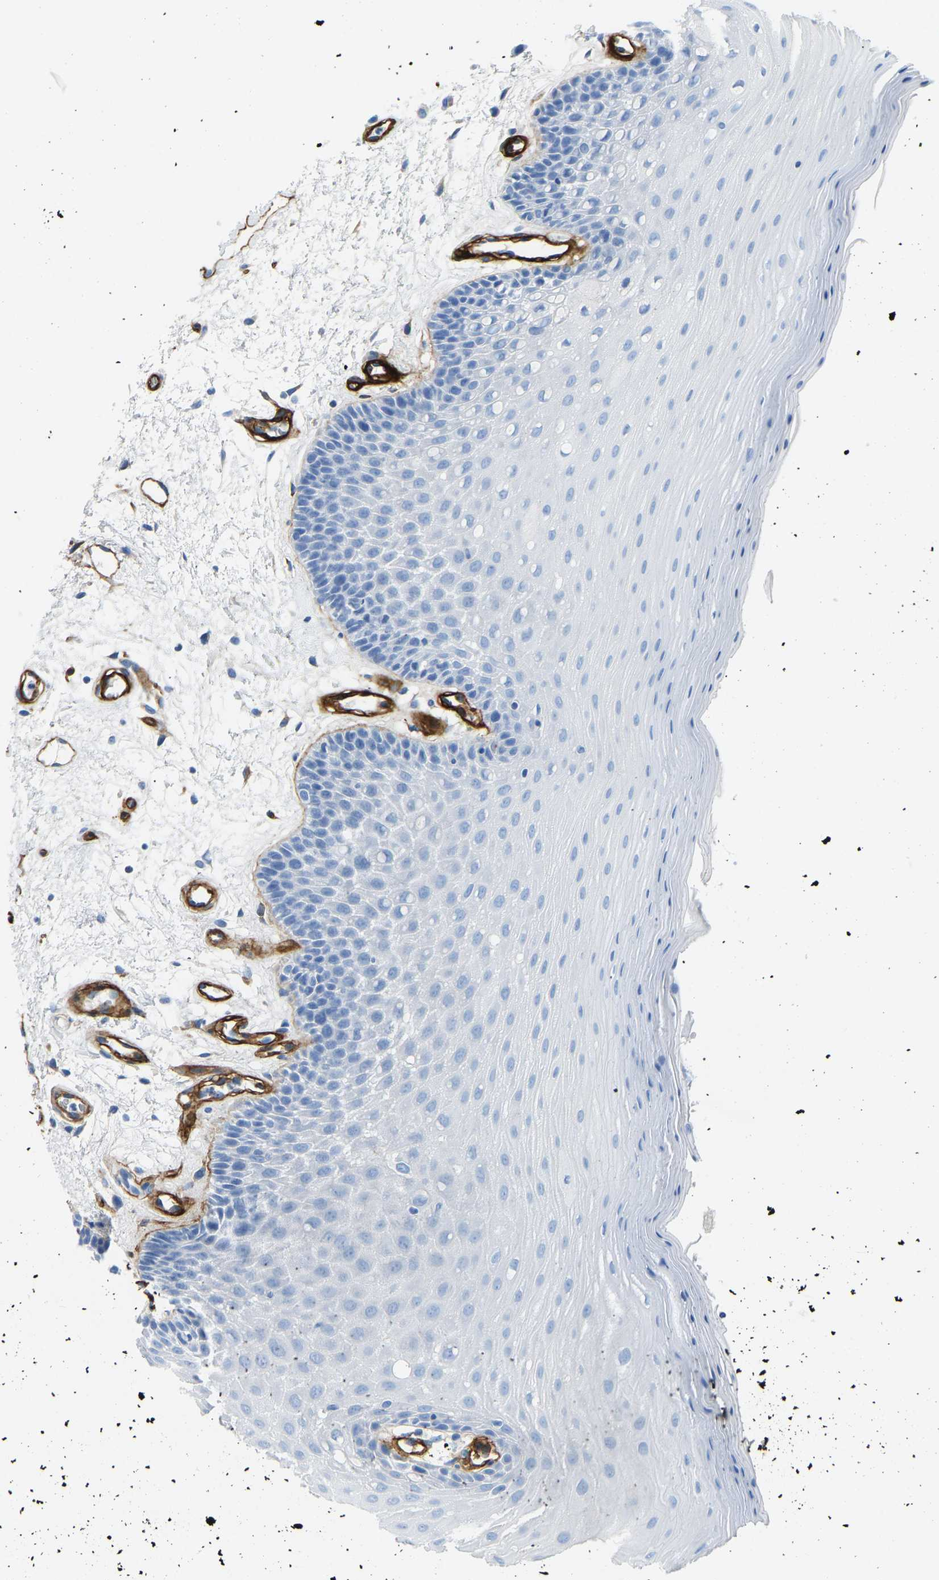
{"staining": {"intensity": "negative", "quantity": "none", "location": "none"}, "tissue": "oral mucosa", "cell_type": "Squamous epithelial cells", "image_type": "normal", "snomed": [{"axis": "morphology", "description": "Normal tissue, NOS"}, {"axis": "topography", "description": "Skeletal muscle"}, {"axis": "topography", "description": "Oral tissue"}, {"axis": "topography", "description": "Peripheral nerve tissue"}], "caption": "Immunohistochemistry (IHC) image of unremarkable human oral mucosa stained for a protein (brown), which displays no expression in squamous epithelial cells. Brightfield microscopy of IHC stained with DAB (brown) and hematoxylin (blue), captured at high magnification.", "gene": "COL15A1", "patient": {"sex": "female", "age": 84}}